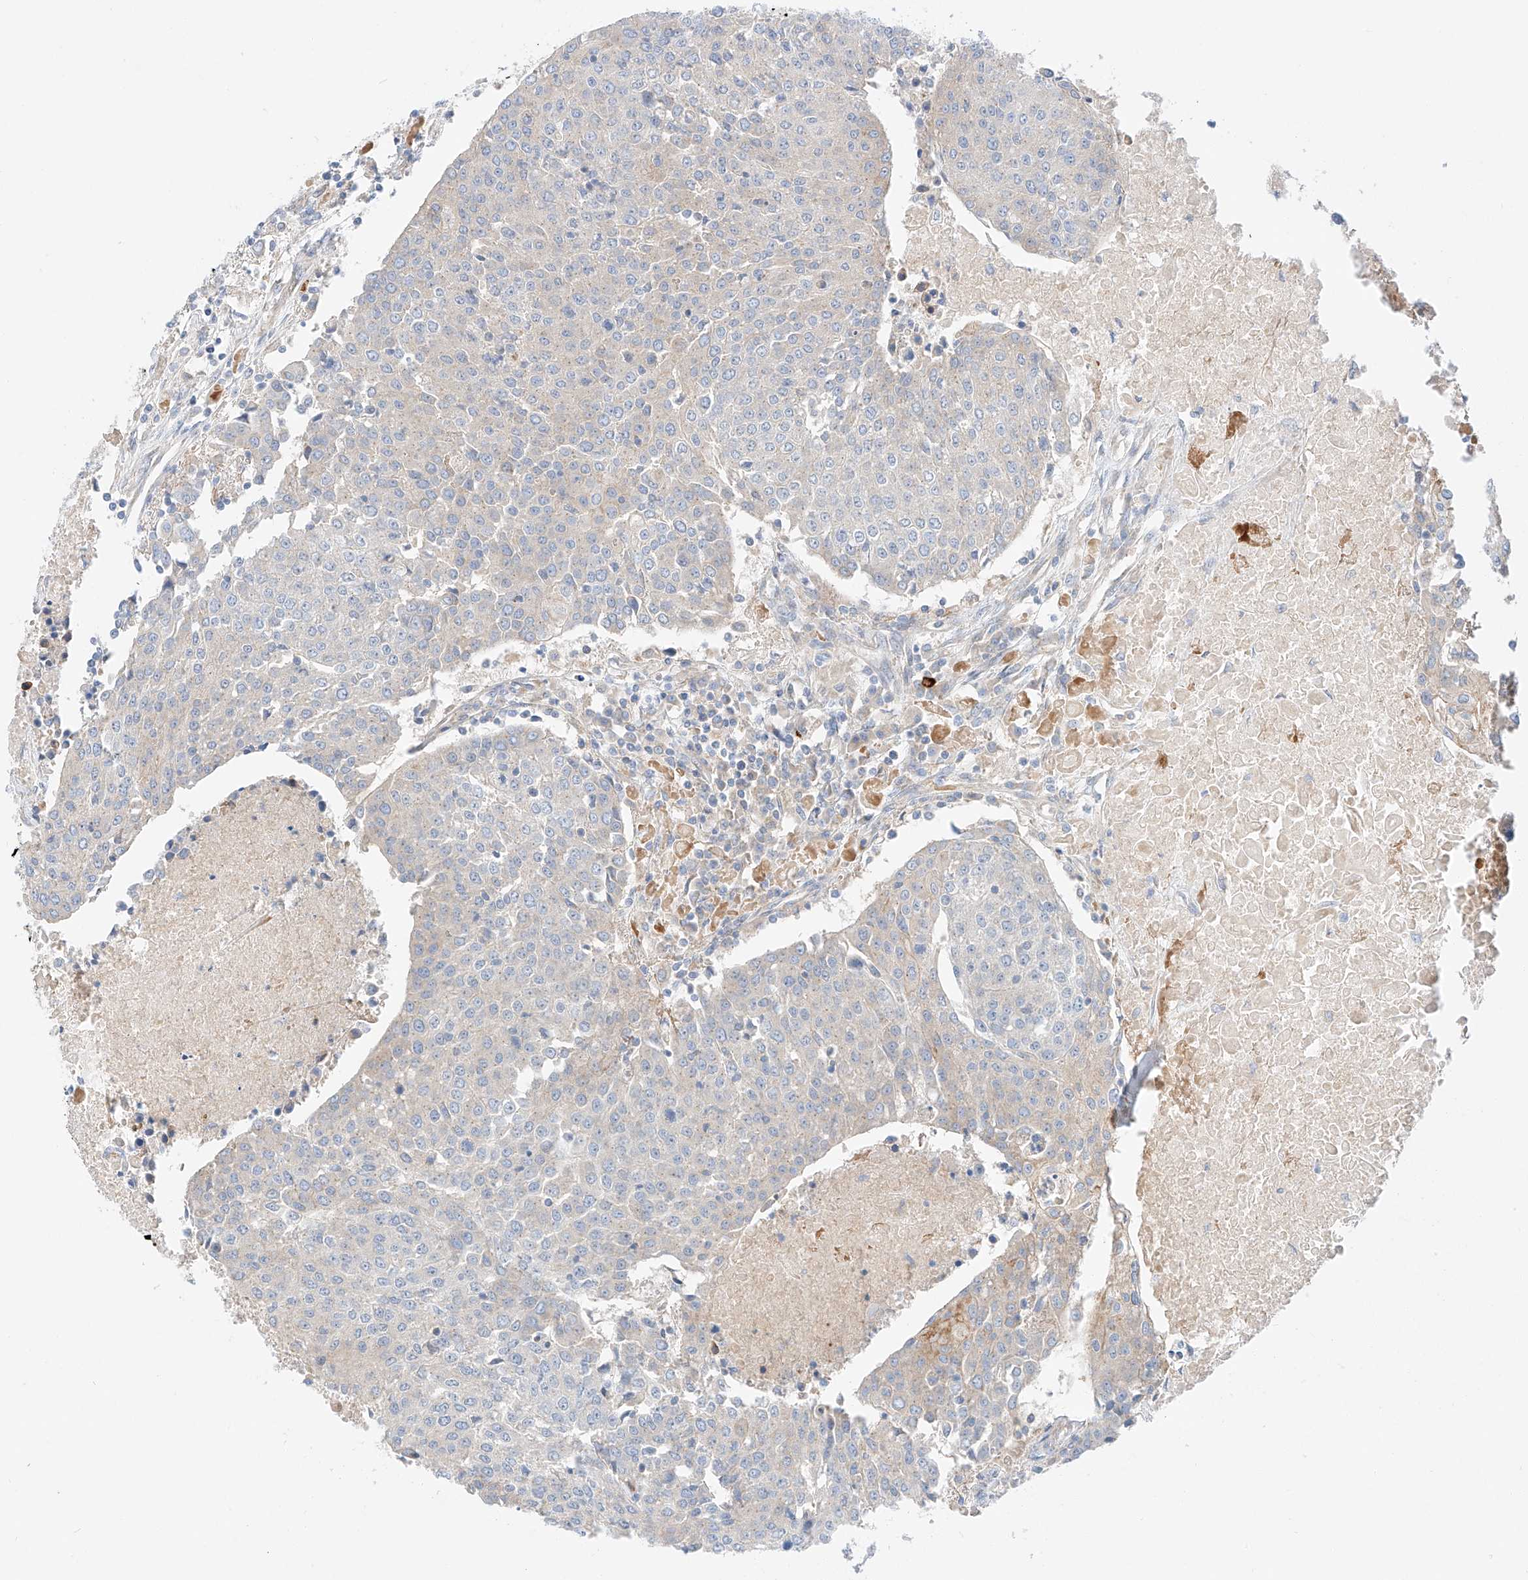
{"staining": {"intensity": "negative", "quantity": "none", "location": "none"}, "tissue": "urothelial cancer", "cell_type": "Tumor cells", "image_type": "cancer", "snomed": [{"axis": "morphology", "description": "Urothelial carcinoma, High grade"}, {"axis": "topography", "description": "Urinary bladder"}], "caption": "Human high-grade urothelial carcinoma stained for a protein using immunohistochemistry demonstrates no expression in tumor cells.", "gene": "MINDY4", "patient": {"sex": "female", "age": 85}}